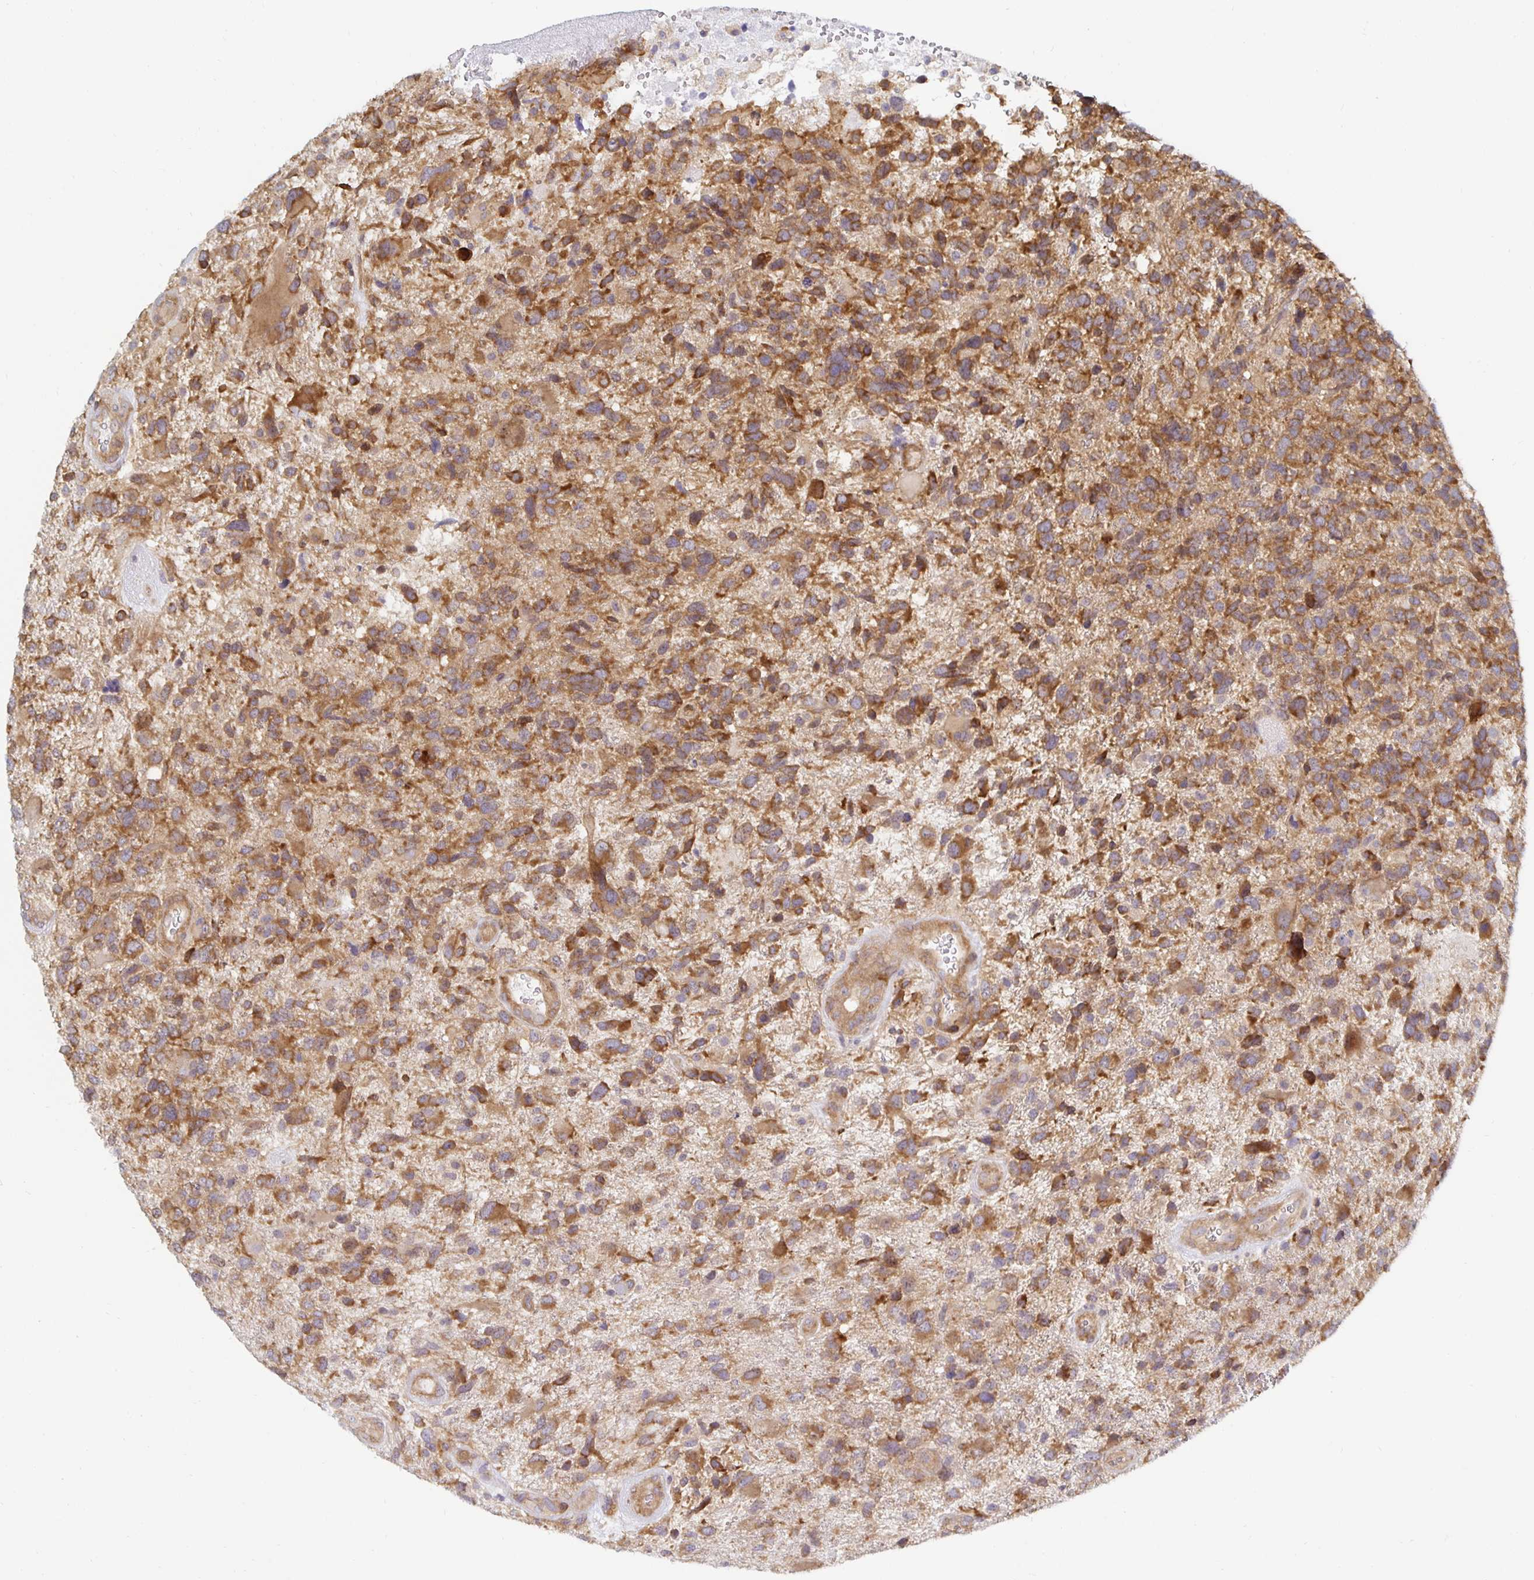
{"staining": {"intensity": "moderate", "quantity": ">75%", "location": "cytoplasmic/membranous"}, "tissue": "glioma", "cell_type": "Tumor cells", "image_type": "cancer", "snomed": [{"axis": "morphology", "description": "Glioma, malignant, High grade"}, {"axis": "topography", "description": "Brain"}], "caption": "Protein staining exhibits moderate cytoplasmic/membranous positivity in about >75% of tumor cells in glioma.", "gene": "PDAP1", "patient": {"sex": "female", "age": 71}}